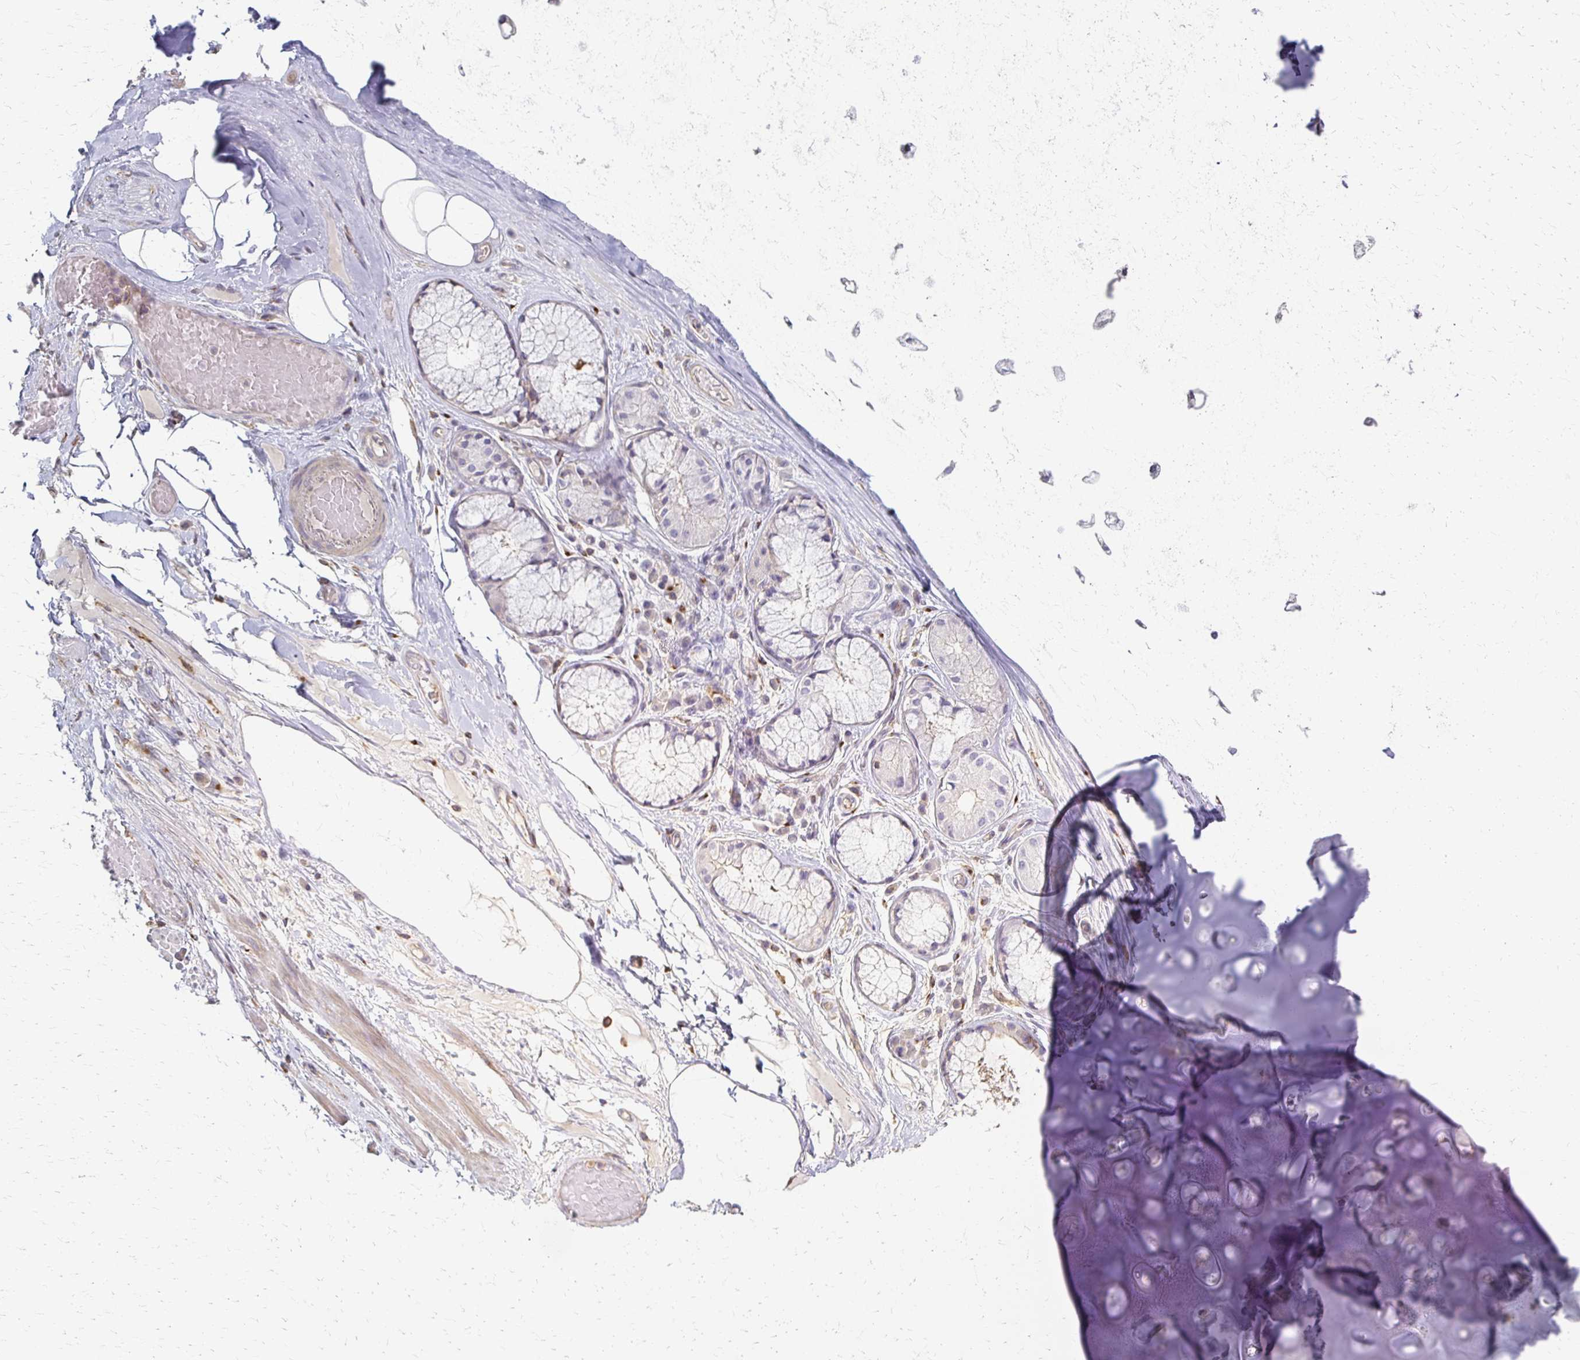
{"staining": {"intensity": "negative", "quantity": "none", "location": "none"}, "tissue": "adipose tissue", "cell_type": "Adipocytes", "image_type": "normal", "snomed": [{"axis": "morphology", "description": "Normal tissue, NOS"}, {"axis": "topography", "description": "Cartilage tissue"}, {"axis": "topography", "description": "Bronchus"}], "caption": "Immunohistochemistry of benign adipose tissue exhibits no expression in adipocytes.", "gene": "C1QTNF7", "patient": {"sex": "male", "age": 64}}